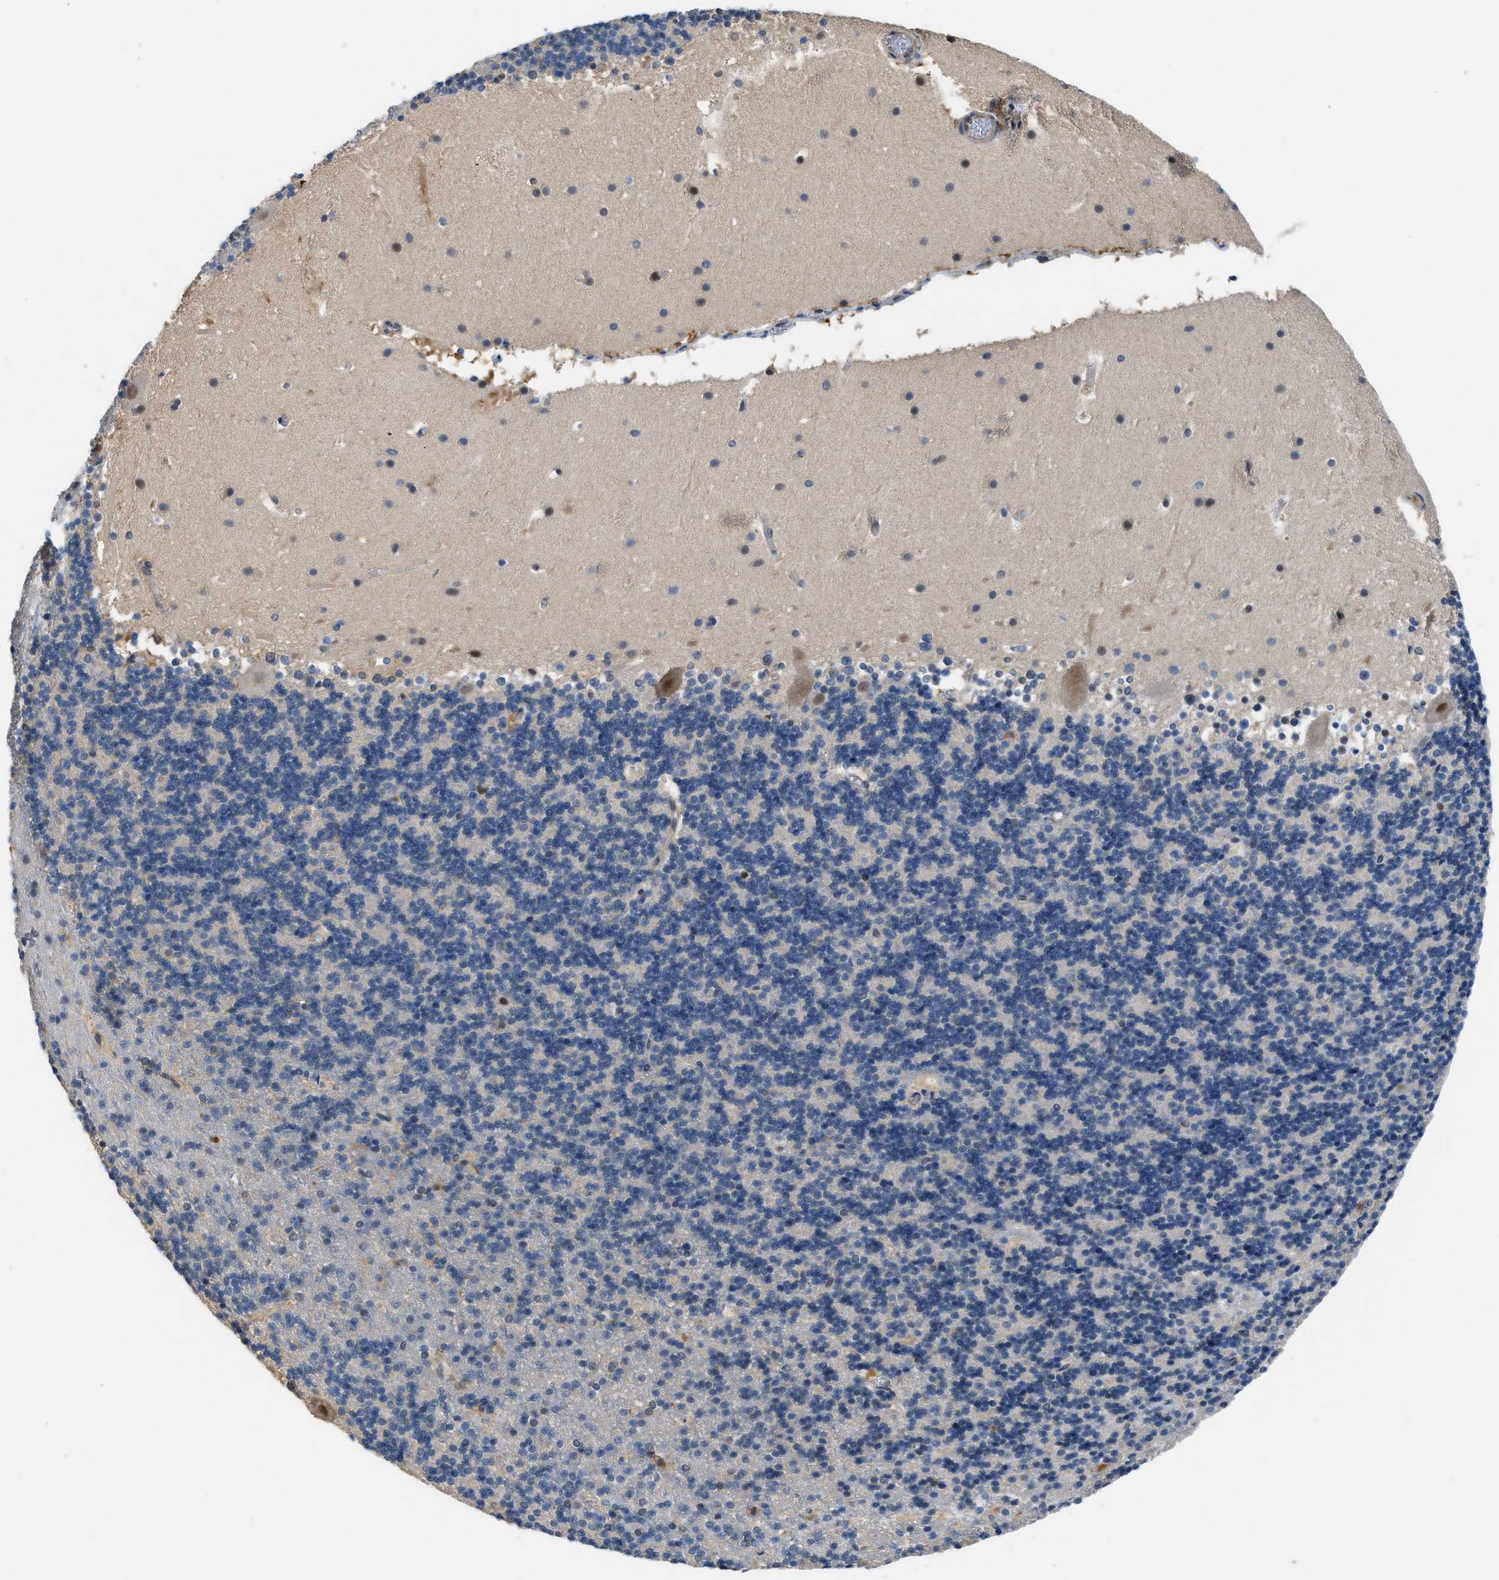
{"staining": {"intensity": "negative", "quantity": "none", "location": "none"}, "tissue": "cerebellum", "cell_type": "Cells in granular layer", "image_type": "normal", "snomed": [{"axis": "morphology", "description": "Normal tissue, NOS"}, {"axis": "topography", "description": "Cerebellum"}], "caption": "Human cerebellum stained for a protein using IHC demonstrates no positivity in cells in granular layer.", "gene": "TES", "patient": {"sex": "male", "age": 45}}